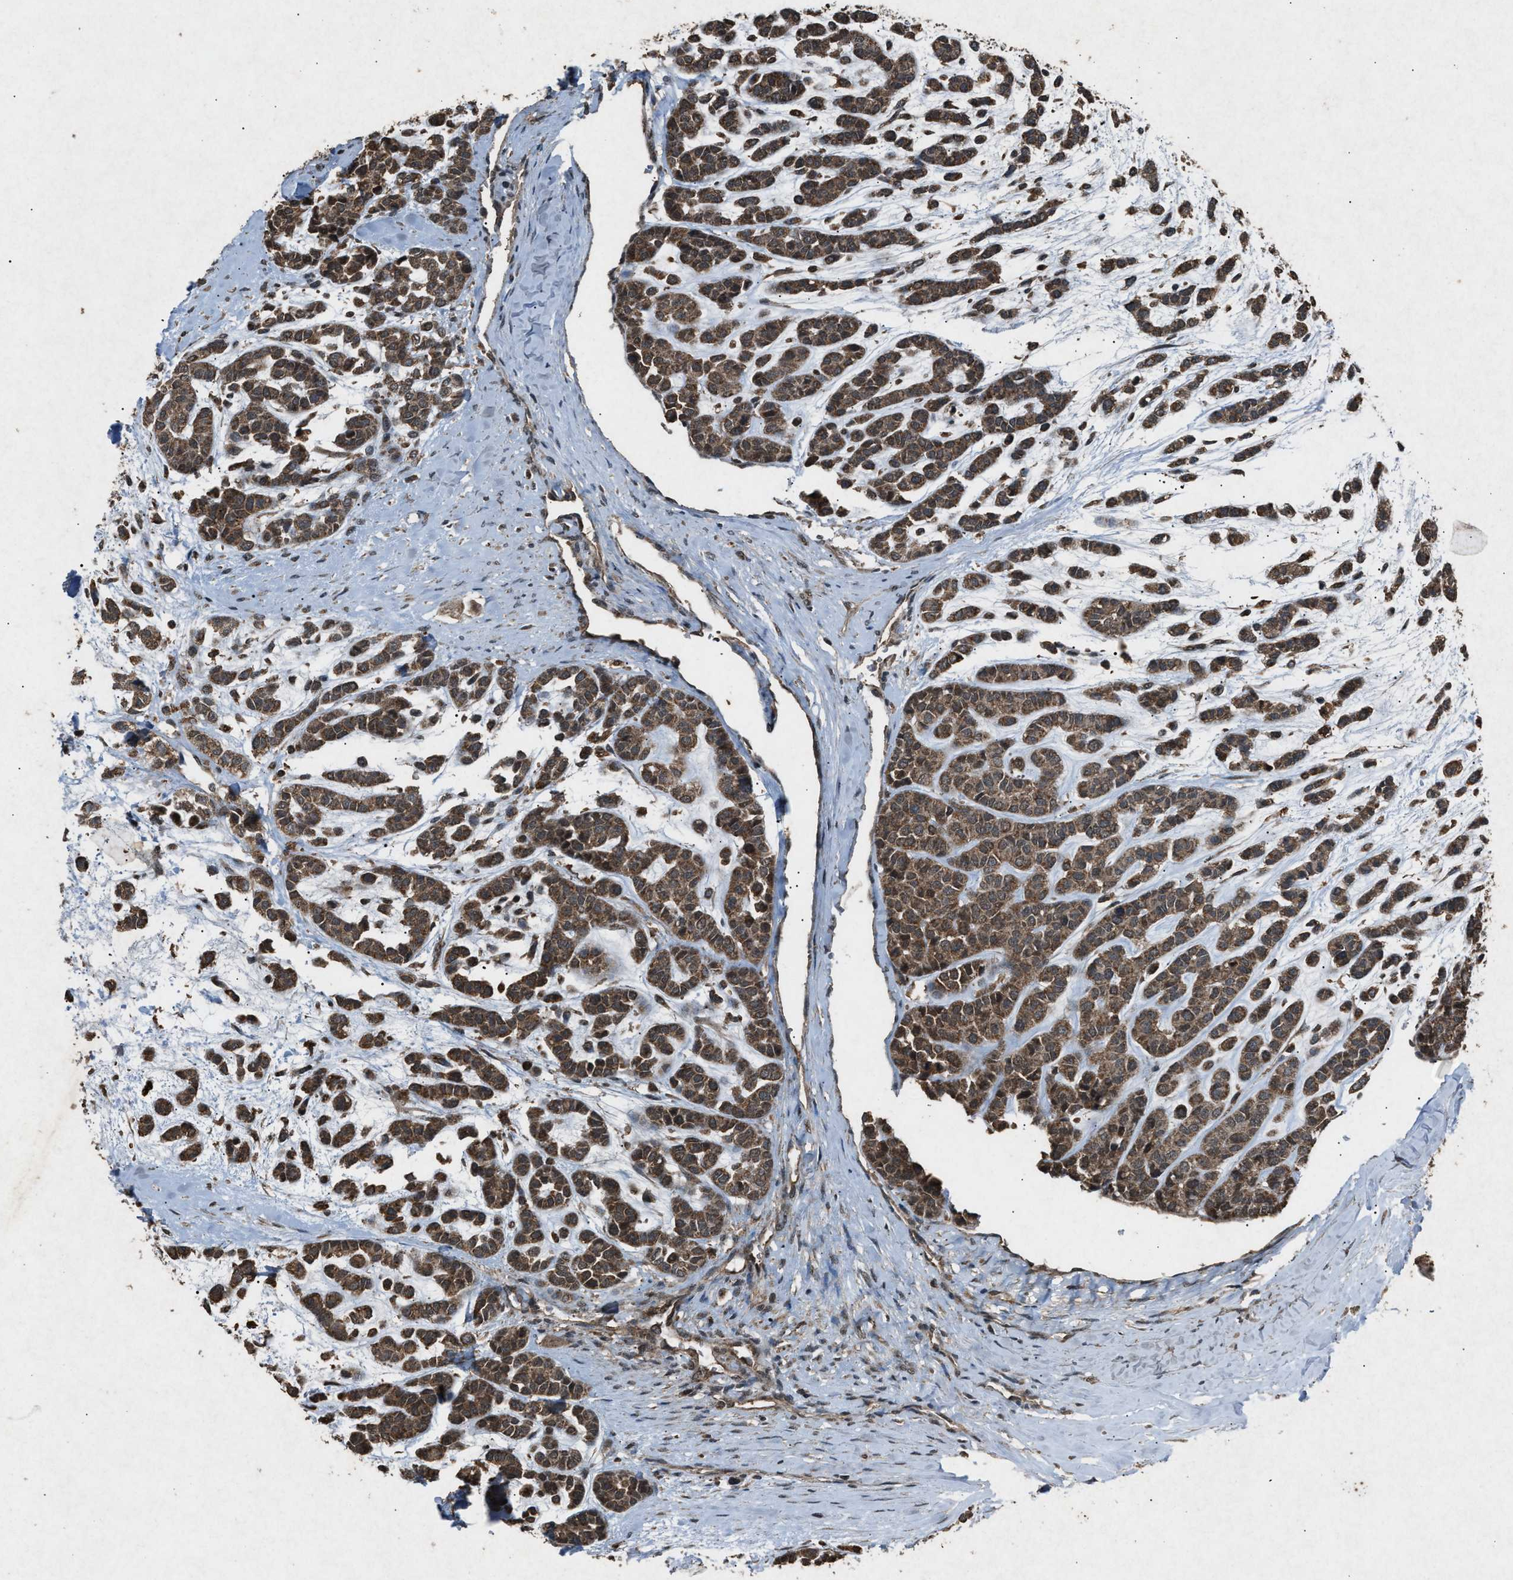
{"staining": {"intensity": "moderate", "quantity": ">75%", "location": "cytoplasmic/membranous"}, "tissue": "head and neck cancer", "cell_type": "Tumor cells", "image_type": "cancer", "snomed": [{"axis": "morphology", "description": "Adenocarcinoma, NOS"}, {"axis": "morphology", "description": "Adenoma, NOS"}, {"axis": "topography", "description": "Head-Neck"}], "caption": "Head and neck cancer (adenoma) tissue displays moderate cytoplasmic/membranous staining in approximately >75% of tumor cells, visualized by immunohistochemistry.", "gene": "OAS1", "patient": {"sex": "female", "age": 55}}